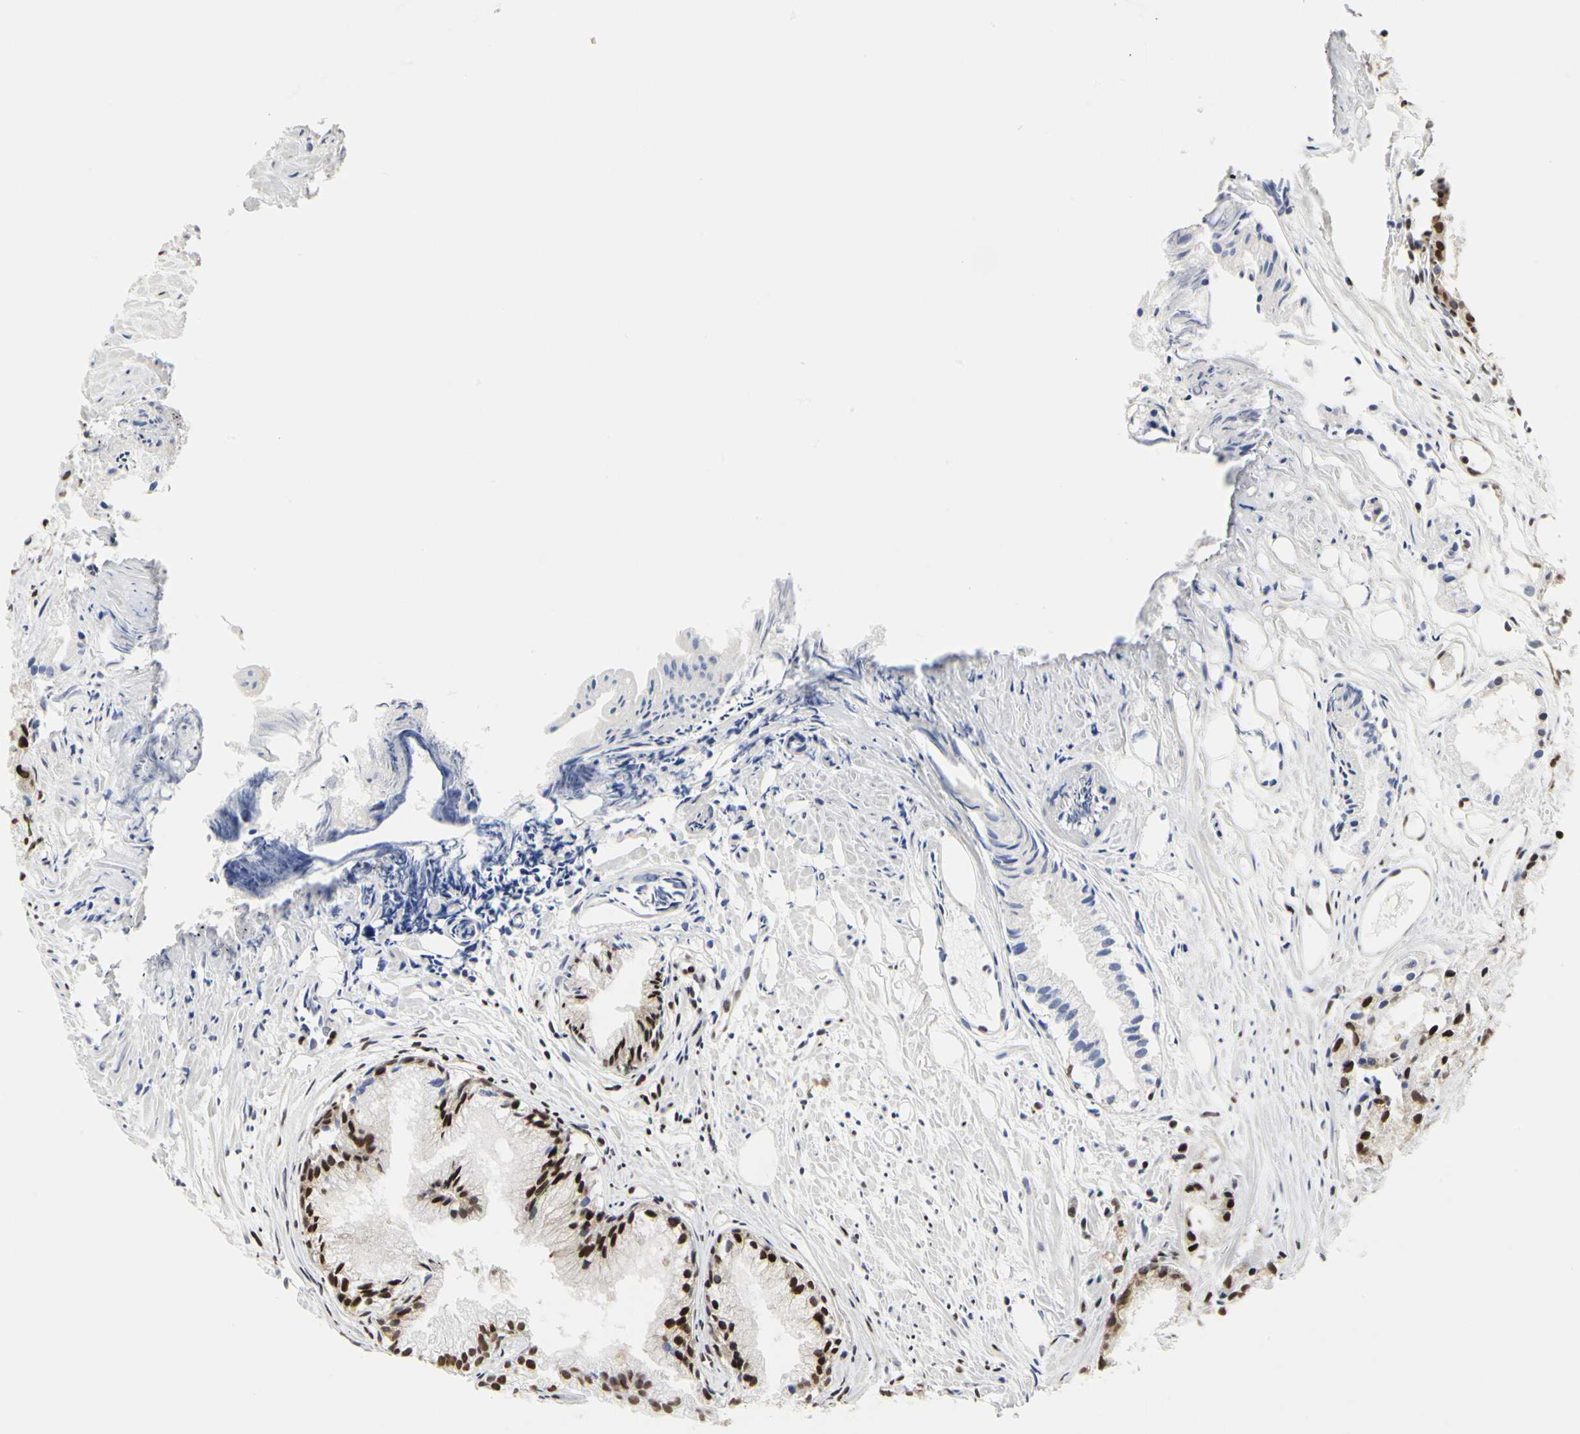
{"staining": {"intensity": "strong", "quantity": ">75%", "location": "nuclear"}, "tissue": "prostate cancer", "cell_type": "Tumor cells", "image_type": "cancer", "snomed": [{"axis": "morphology", "description": "Adenocarcinoma, Low grade"}, {"axis": "topography", "description": "Prostate"}], "caption": "This is an image of IHC staining of prostate cancer, which shows strong expression in the nuclear of tumor cells.", "gene": "PRMT3", "patient": {"sex": "male", "age": 72}}